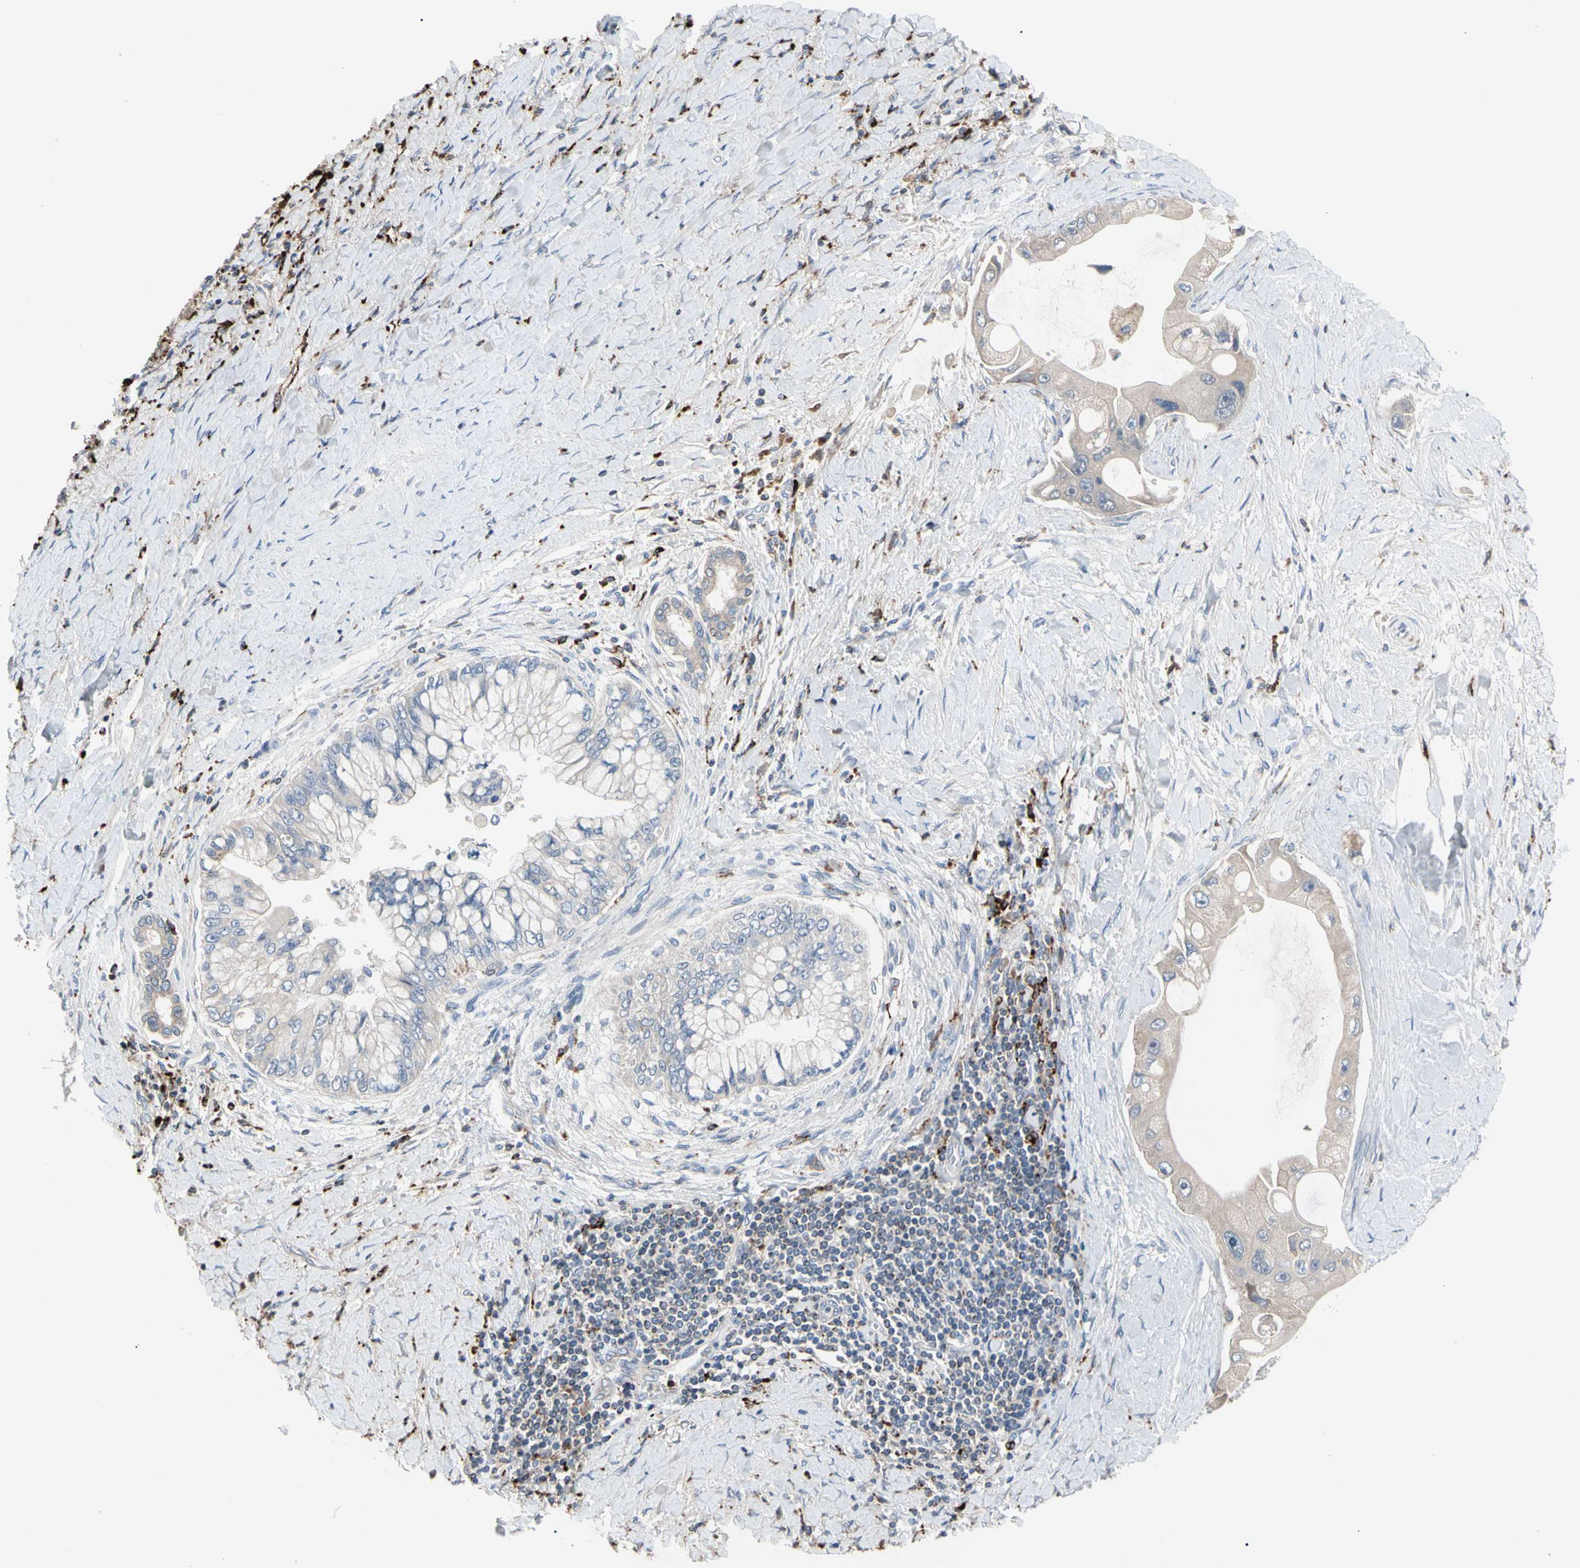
{"staining": {"intensity": "weak", "quantity": "<25%", "location": "cytoplasmic/membranous"}, "tissue": "liver cancer", "cell_type": "Tumor cells", "image_type": "cancer", "snomed": [{"axis": "morphology", "description": "Normal tissue, NOS"}, {"axis": "morphology", "description": "Cholangiocarcinoma"}, {"axis": "topography", "description": "Liver"}, {"axis": "topography", "description": "Peripheral nerve tissue"}], "caption": "Tumor cells show no significant expression in liver cancer (cholangiocarcinoma).", "gene": "ADA2", "patient": {"sex": "male", "age": 50}}